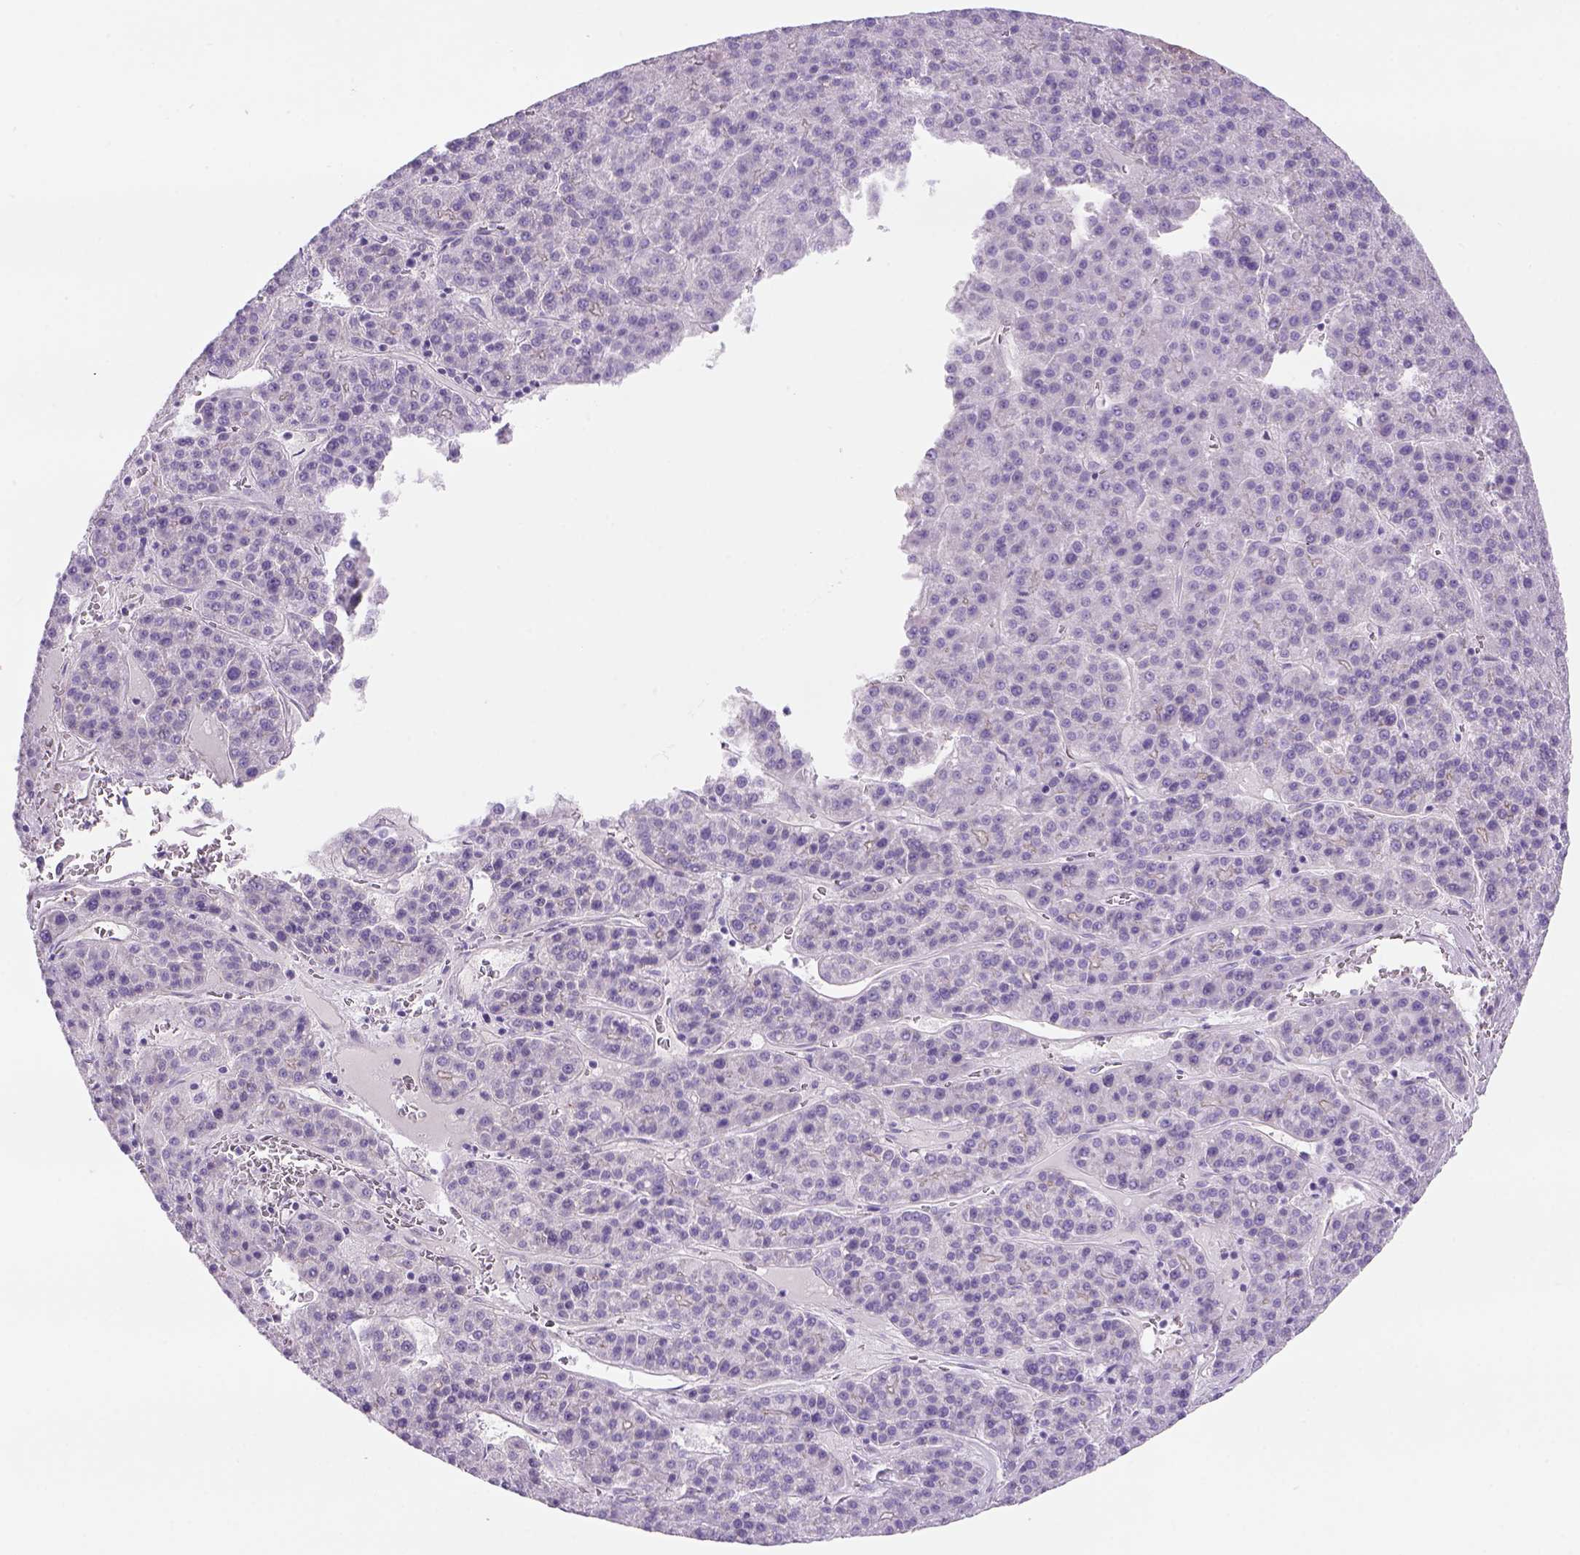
{"staining": {"intensity": "negative", "quantity": "none", "location": "none"}, "tissue": "liver cancer", "cell_type": "Tumor cells", "image_type": "cancer", "snomed": [{"axis": "morphology", "description": "Carcinoma, Hepatocellular, NOS"}, {"axis": "topography", "description": "Liver"}], "caption": "Tumor cells are negative for brown protein staining in liver hepatocellular carcinoma.", "gene": "TENM4", "patient": {"sex": "female", "age": 58}}